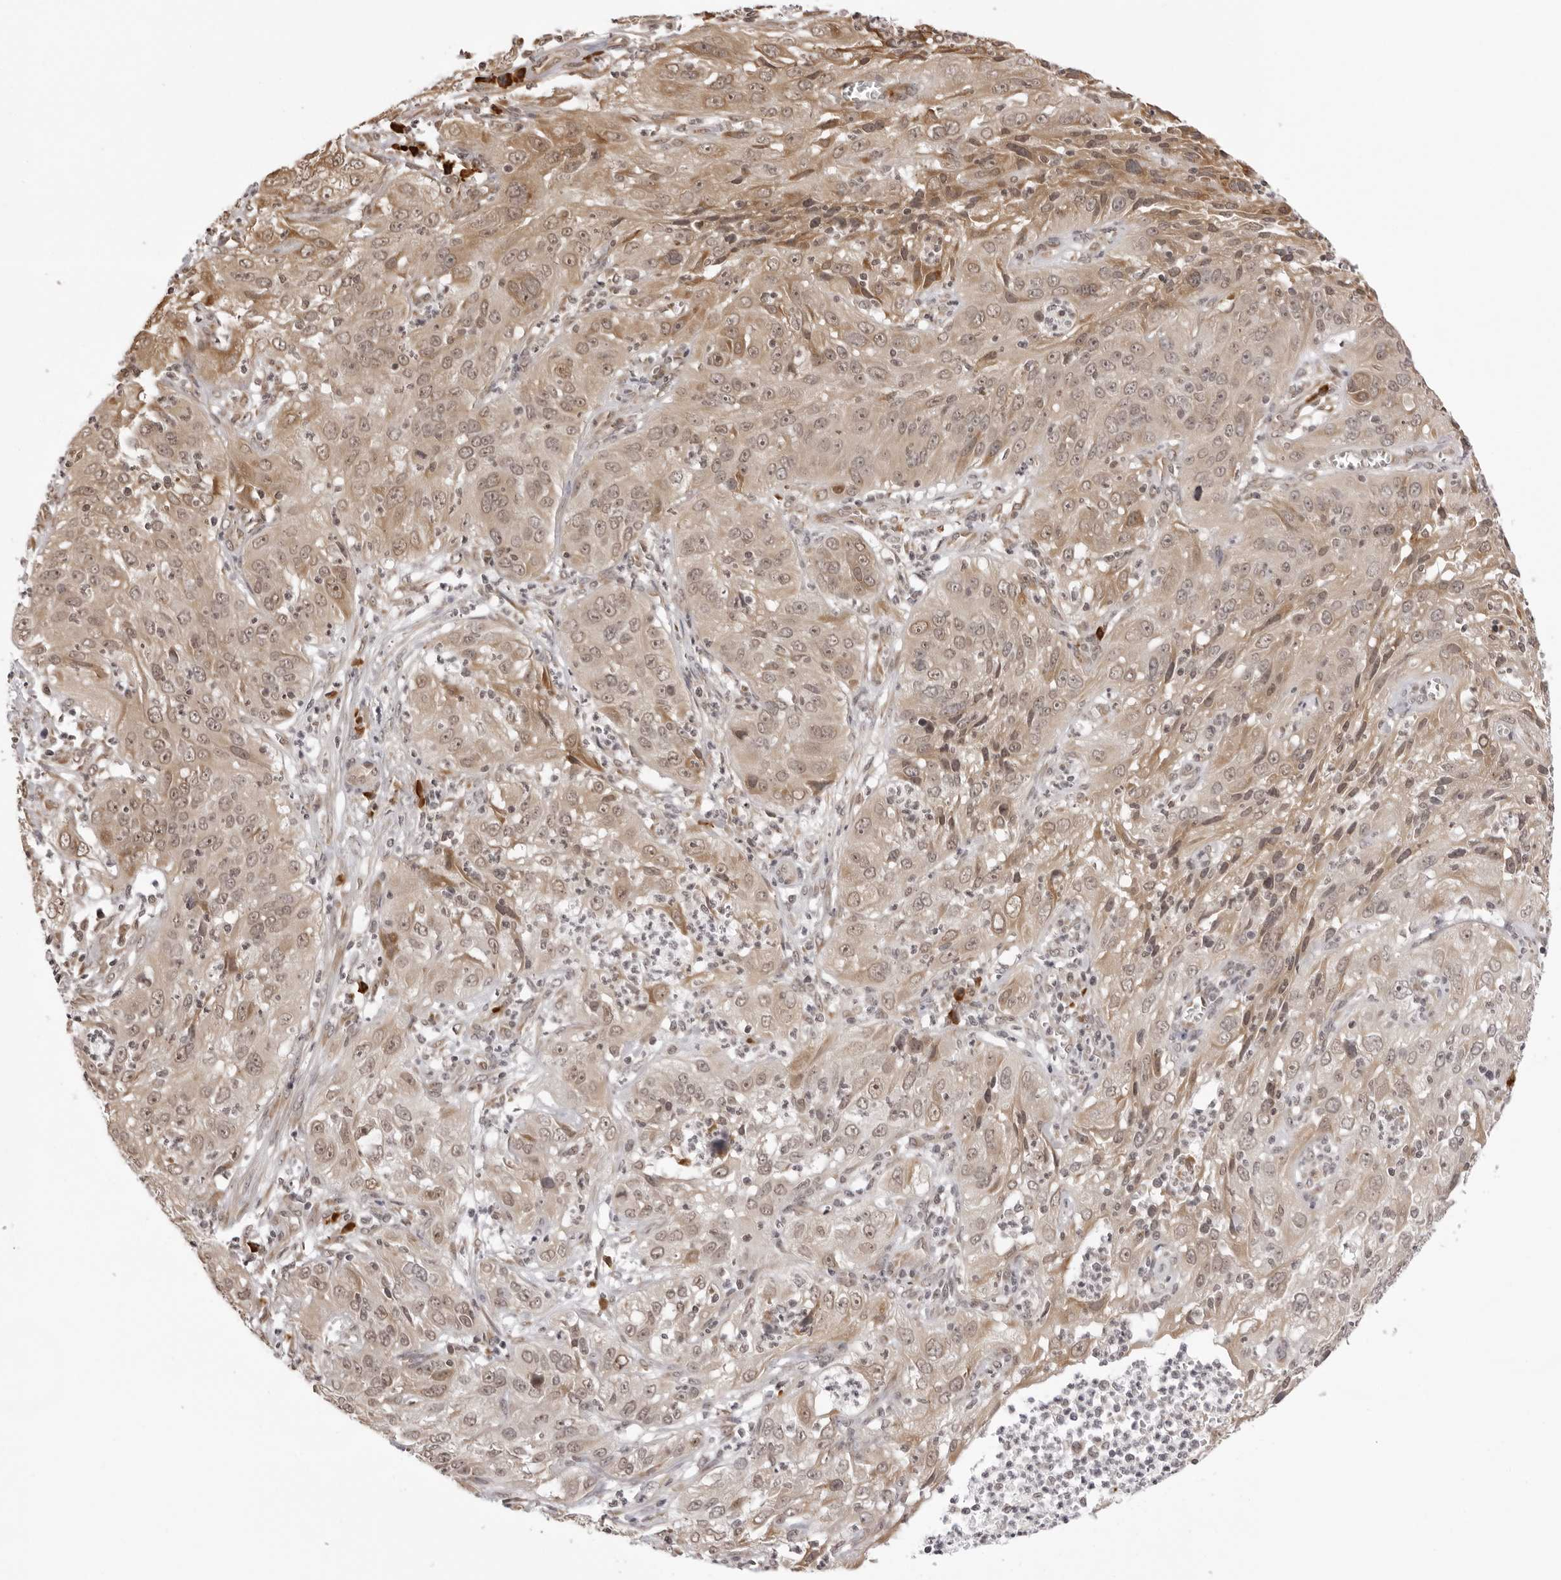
{"staining": {"intensity": "weak", "quantity": ">75%", "location": "cytoplasmic/membranous,nuclear"}, "tissue": "cervical cancer", "cell_type": "Tumor cells", "image_type": "cancer", "snomed": [{"axis": "morphology", "description": "Squamous cell carcinoma, NOS"}, {"axis": "topography", "description": "Cervix"}], "caption": "Squamous cell carcinoma (cervical) stained with a protein marker displays weak staining in tumor cells.", "gene": "ZC3H11A", "patient": {"sex": "female", "age": 32}}